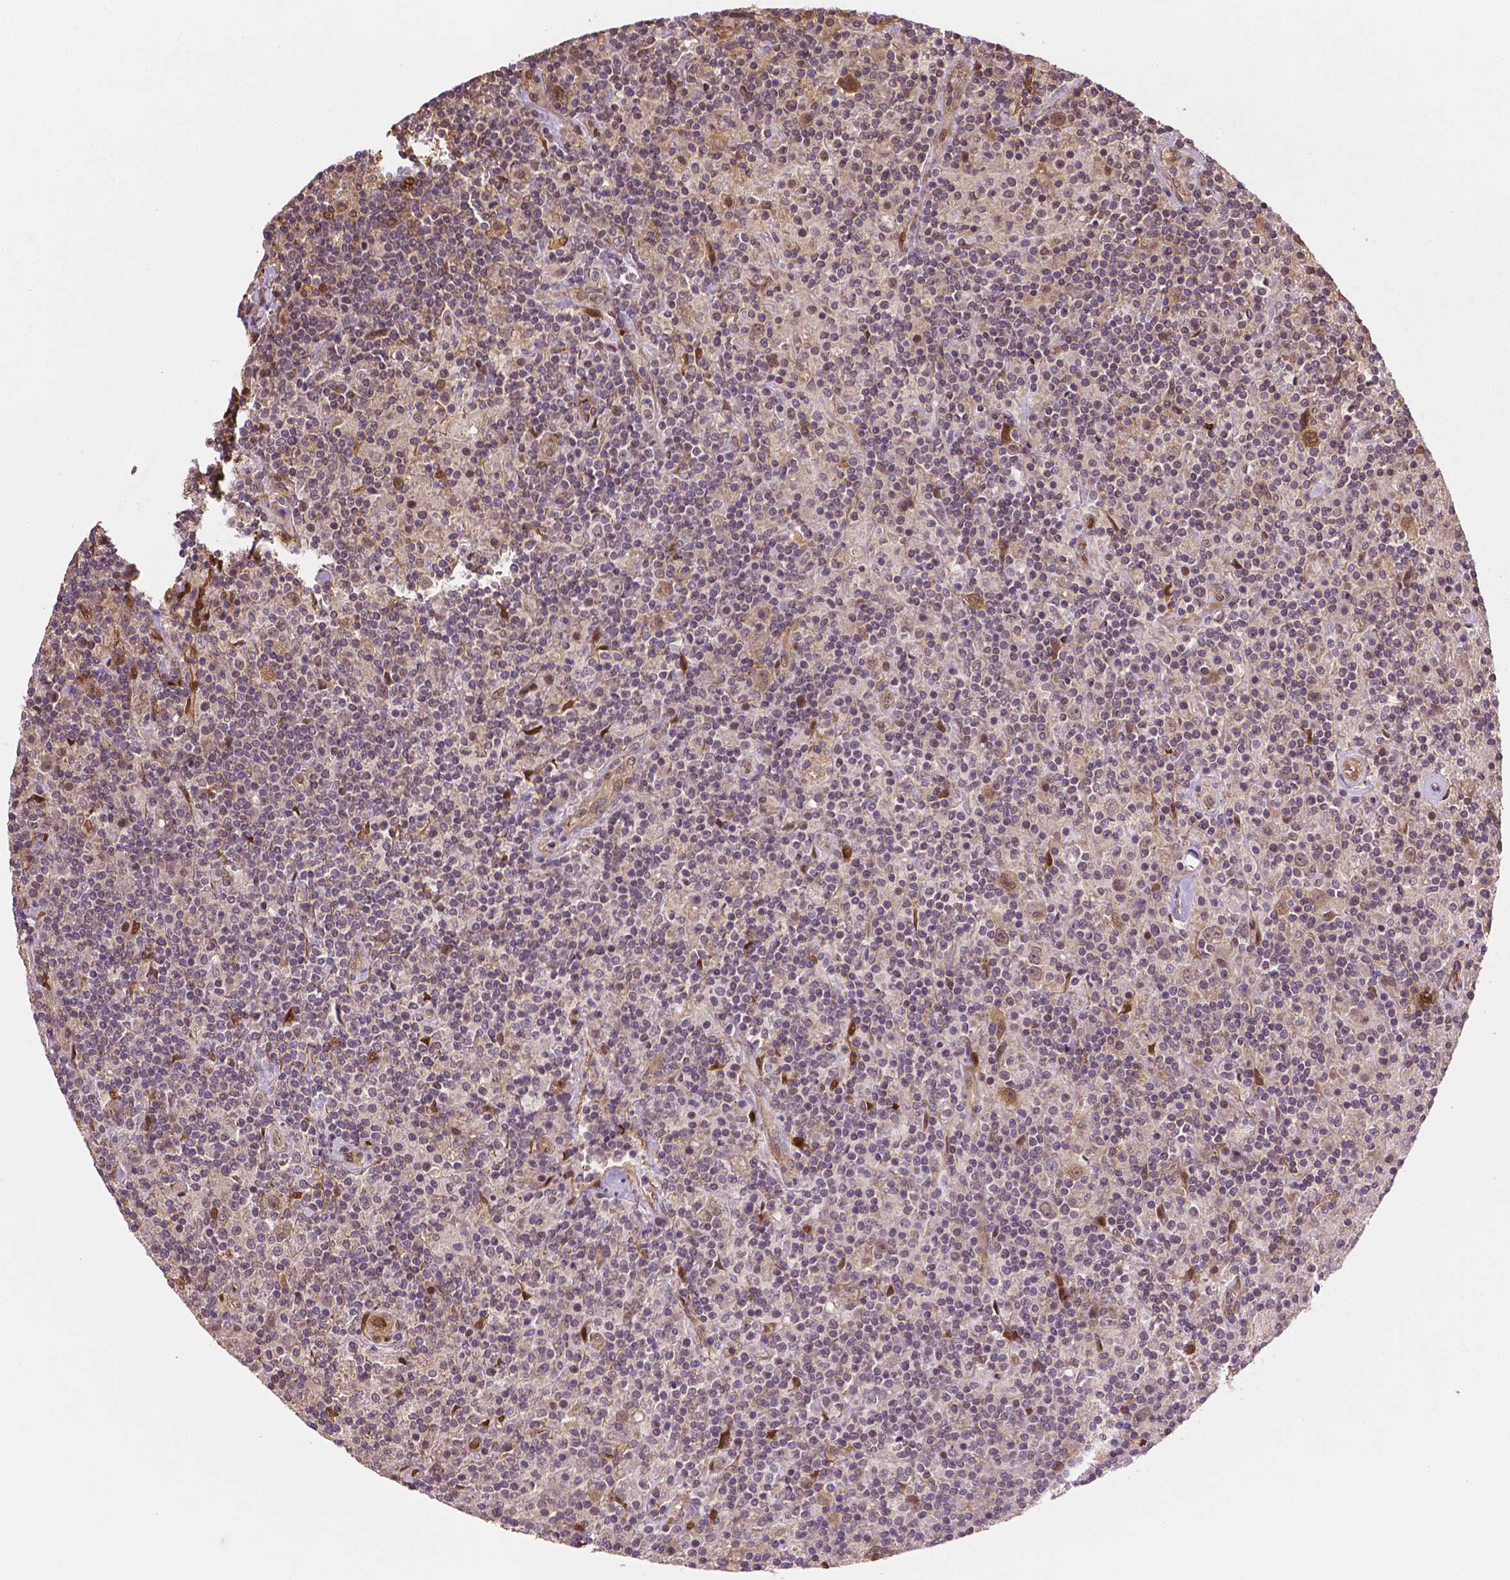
{"staining": {"intensity": "negative", "quantity": "none", "location": "none"}, "tissue": "lymphoma", "cell_type": "Tumor cells", "image_type": "cancer", "snomed": [{"axis": "morphology", "description": "Hodgkin's disease, NOS"}, {"axis": "topography", "description": "Lymph node"}], "caption": "An immunohistochemistry (IHC) photomicrograph of Hodgkin's disease is shown. There is no staining in tumor cells of Hodgkin's disease.", "gene": "YAP1", "patient": {"sex": "male", "age": 70}}